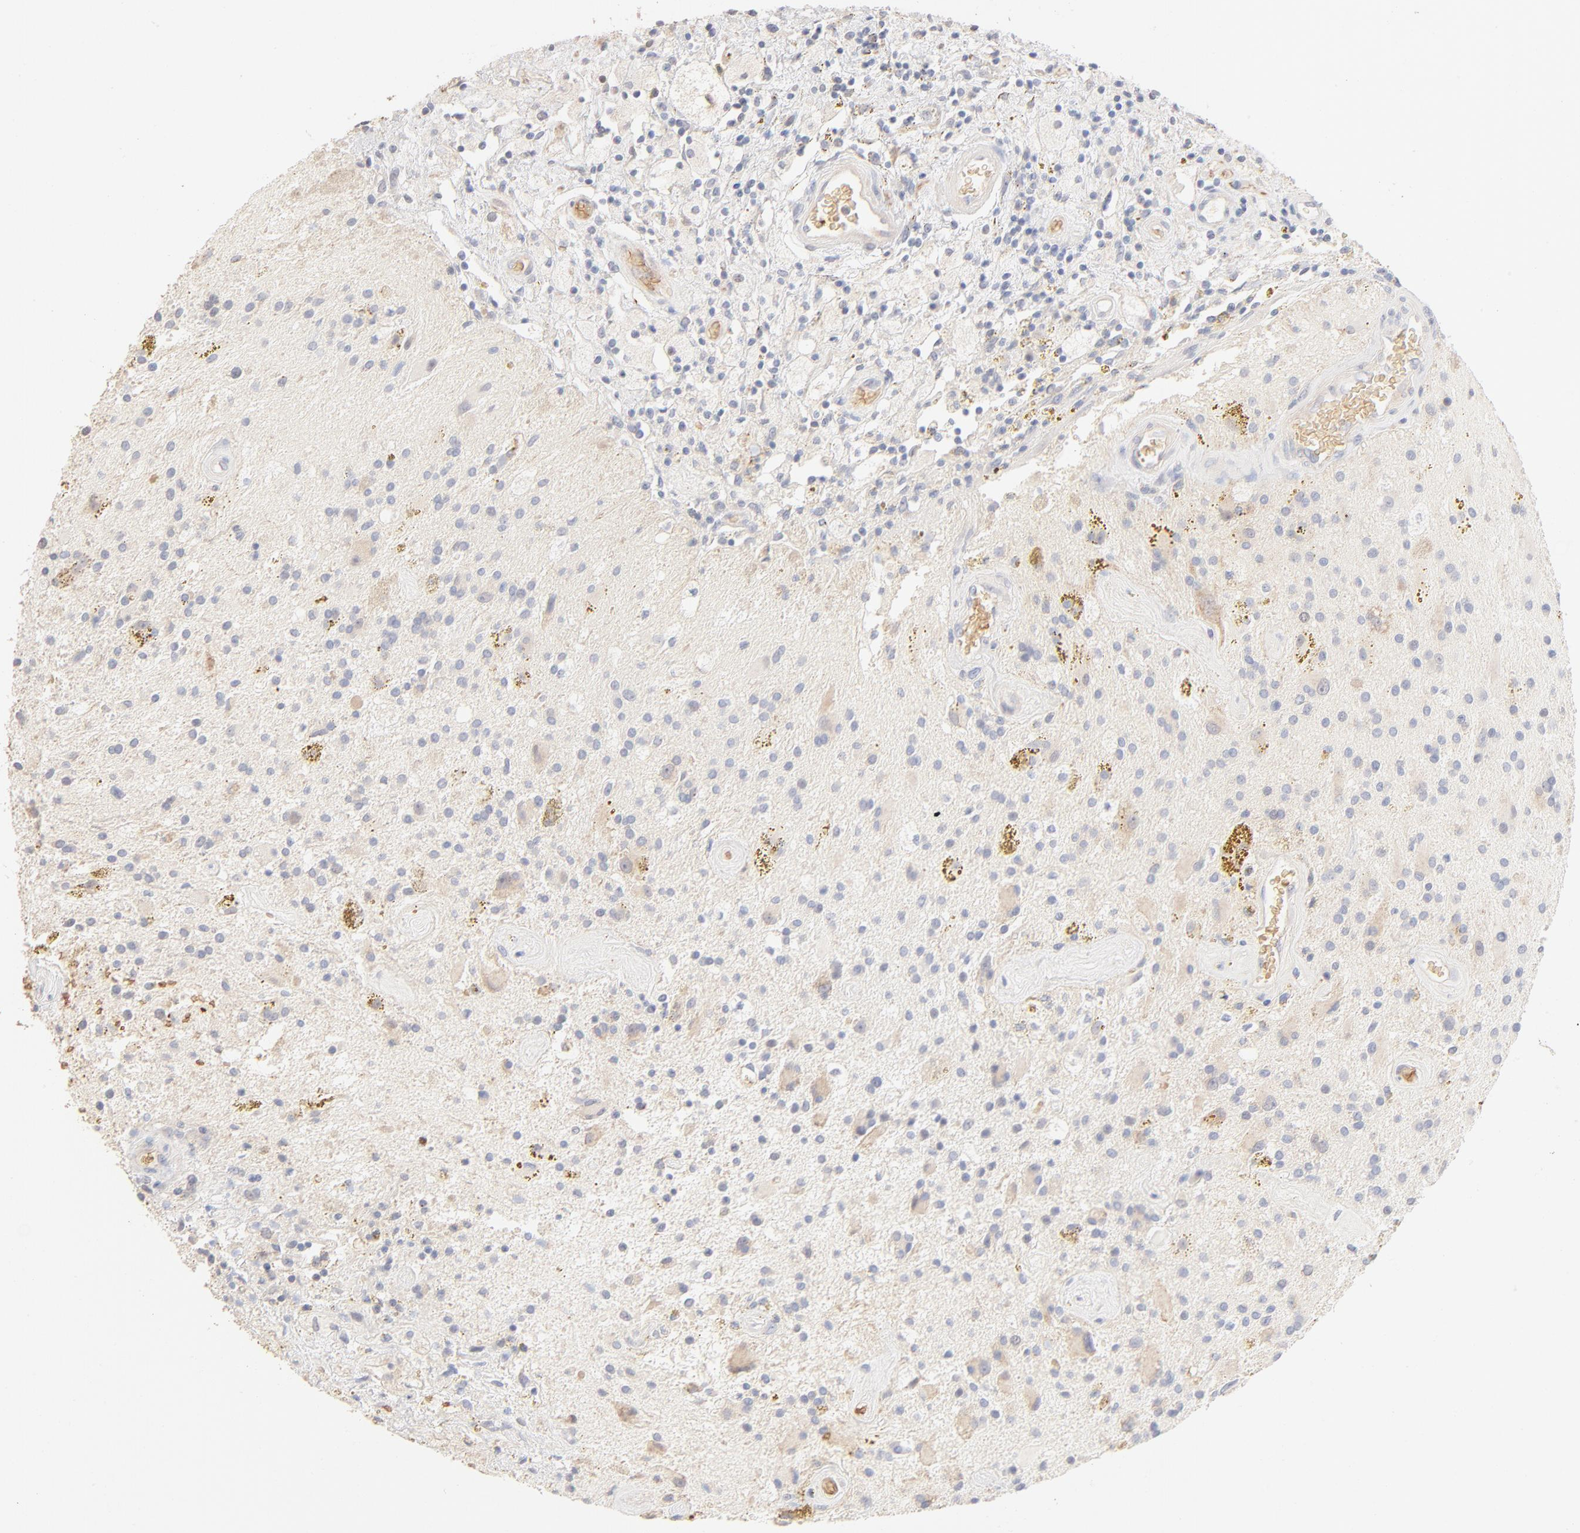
{"staining": {"intensity": "negative", "quantity": "none", "location": "none"}, "tissue": "glioma", "cell_type": "Tumor cells", "image_type": "cancer", "snomed": [{"axis": "morphology", "description": "Glioma, malignant, Low grade"}, {"axis": "topography", "description": "Brain"}], "caption": "The IHC histopathology image has no significant positivity in tumor cells of malignant glioma (low-grade) tissue. Nuclei are stained in blue.", "gene": "SPTB", "patient": {"sex": "male", "age": 58}}